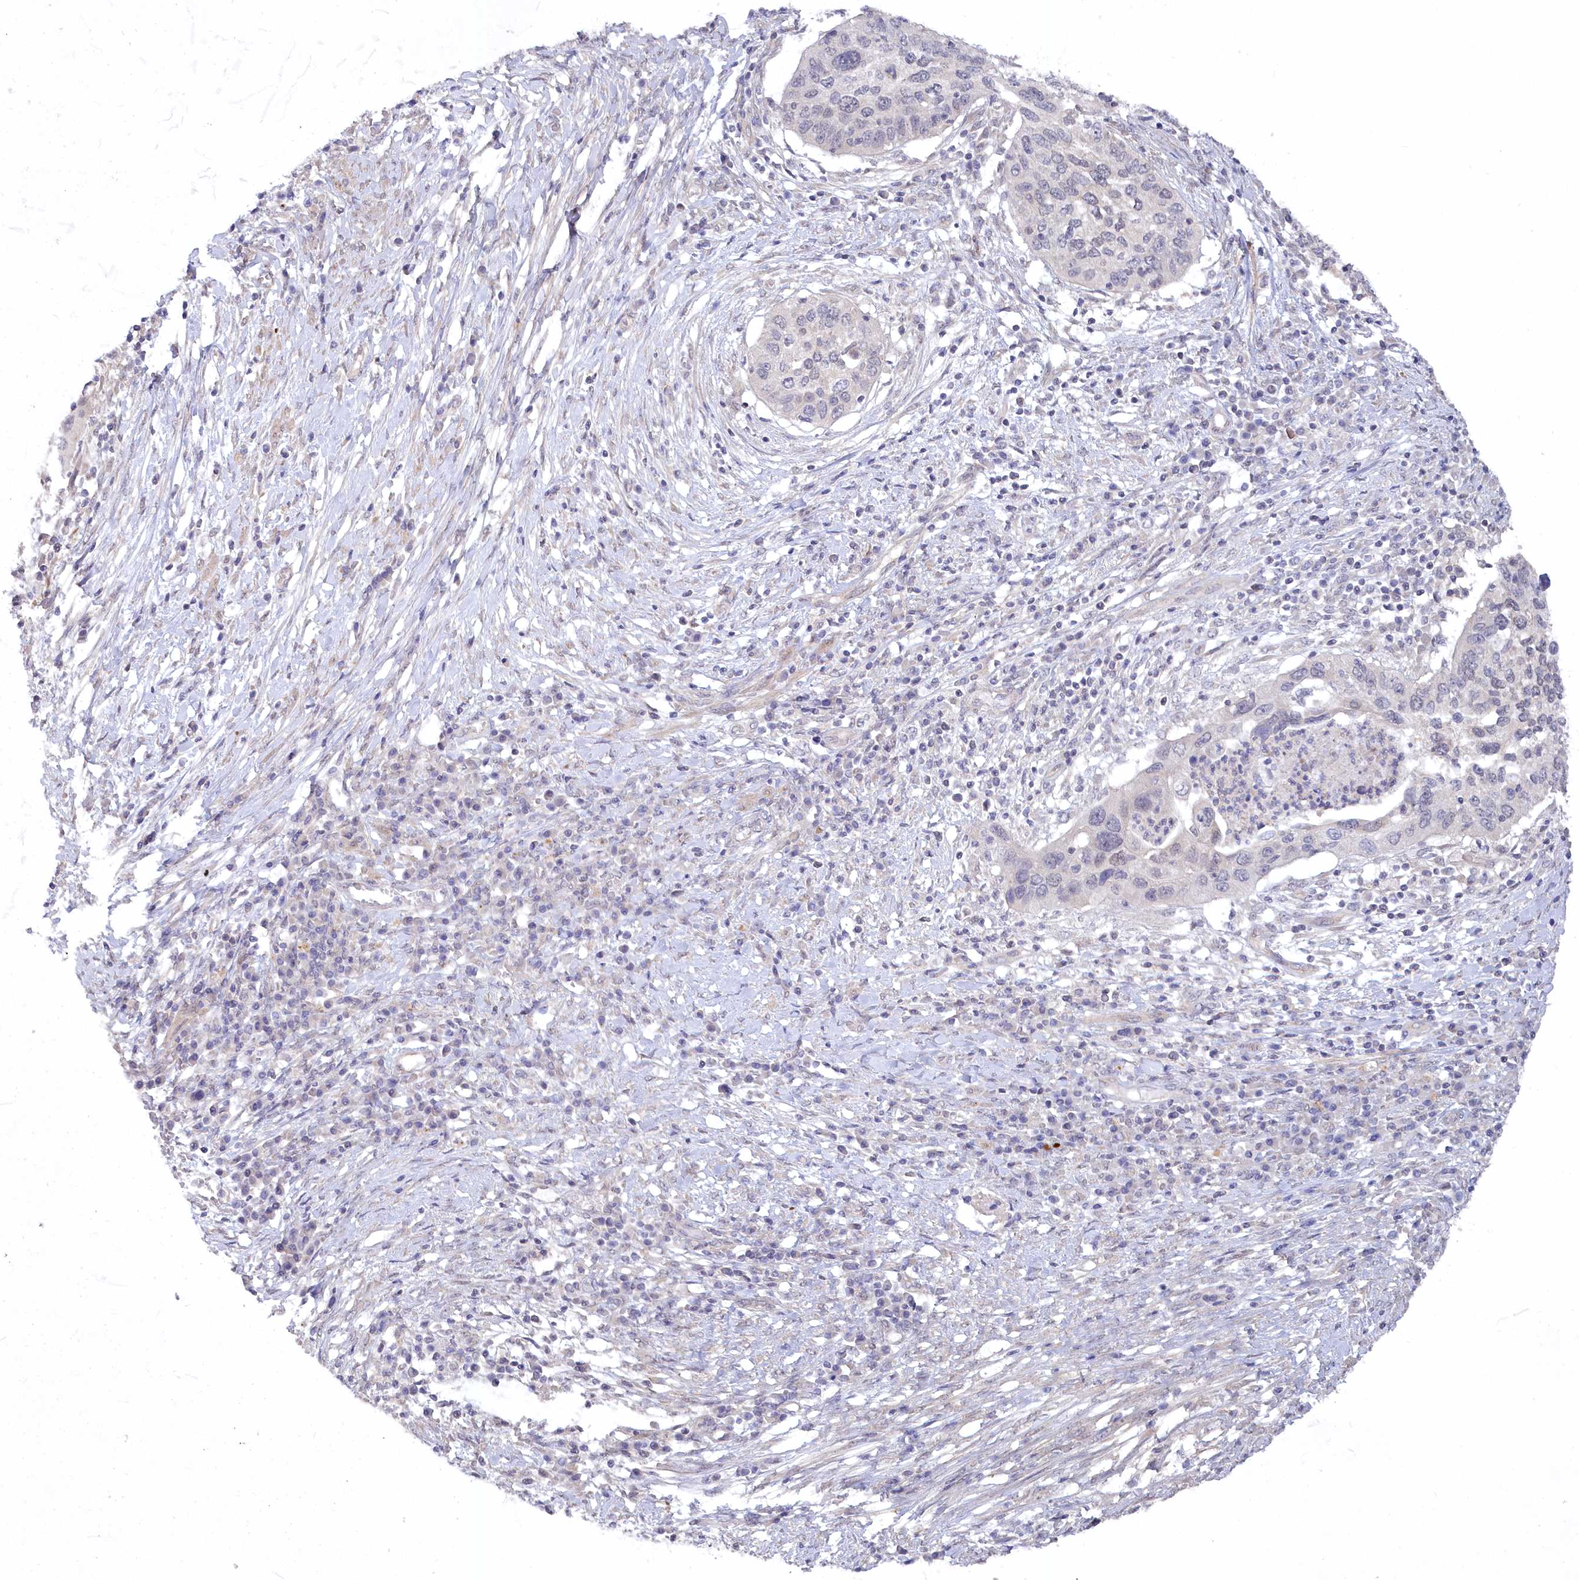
{"staining": {"intensity": "negative", "quantity": "none", "location": "none"}, "tissue": "cervical cancer", "cell_type": "Tumor cells", "image_type": "cancer", "snomed": [{"axis": "morphology", "description": "Squamous cell carcinoma, NOS"}, {"axis": "topography", "description": "Cervix"}], "caption": "A micrograph of human cervical cancer (squamous cell carcinoma) is negative for staining in tumor cells.", "gene": "AAMDC", "patient": {"sex": "female", "age": 38}}